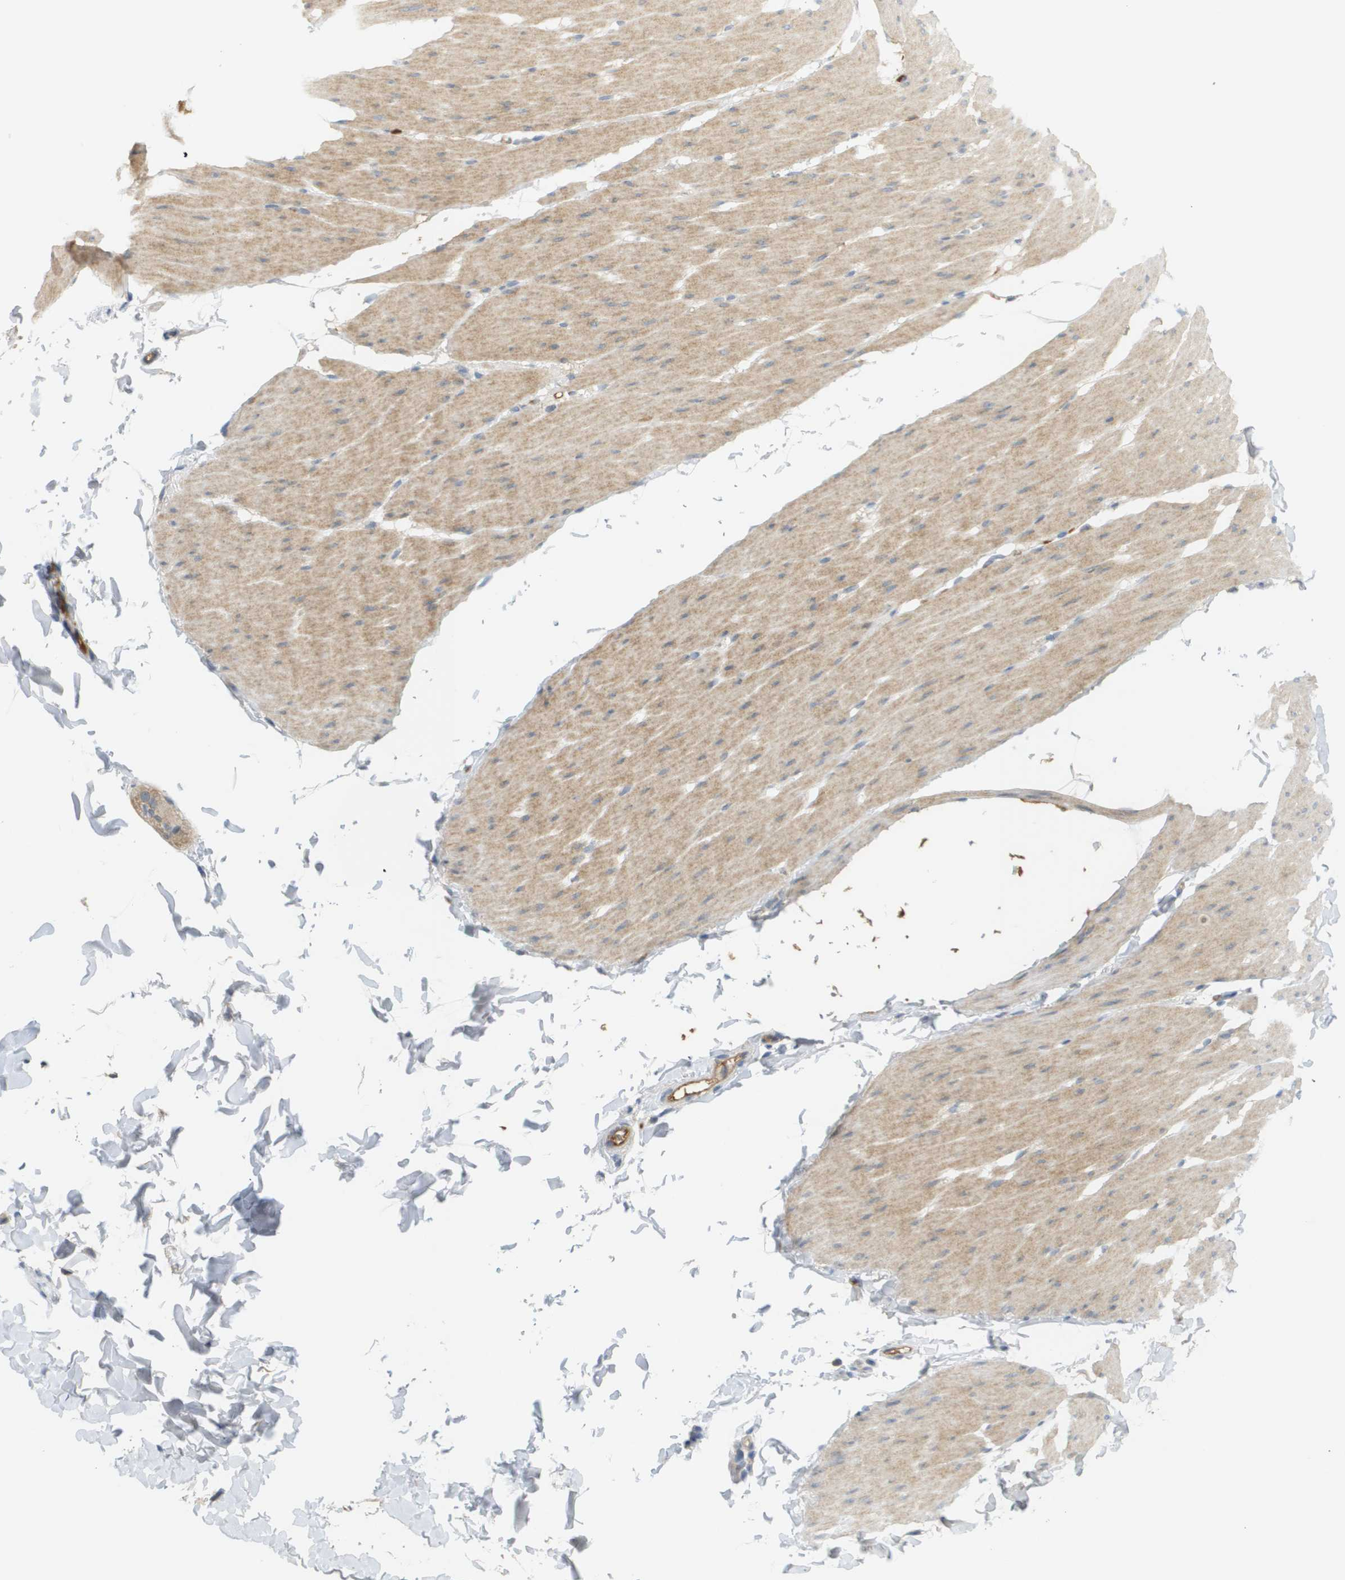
{"staining": {"intensity": "weak", "quantity": "25%-75%", "location": "cytoplasmic/membranous"}, "tissue": "smooth muscle", "cell_type": "Smooth muscle cells", "image_type": "normal", "snomed": [{"axis": "morphology", "description": "Normal tissue, NOS"}, {"axis": "topography", "description": "Smooth muscle"}, {"axis": "topography", "description": "Colon"}], "caption": "Immunohistochemical staining of benign smooth muscle shows low levels of weak cytoplasmic/membranous positivity in about 25%-75% of smooth muscle cells. (Brightfield microscopy of DAB IHC at high magnification).", "gene": "PROC", "patient": {"sex": "male", "age": 67}}